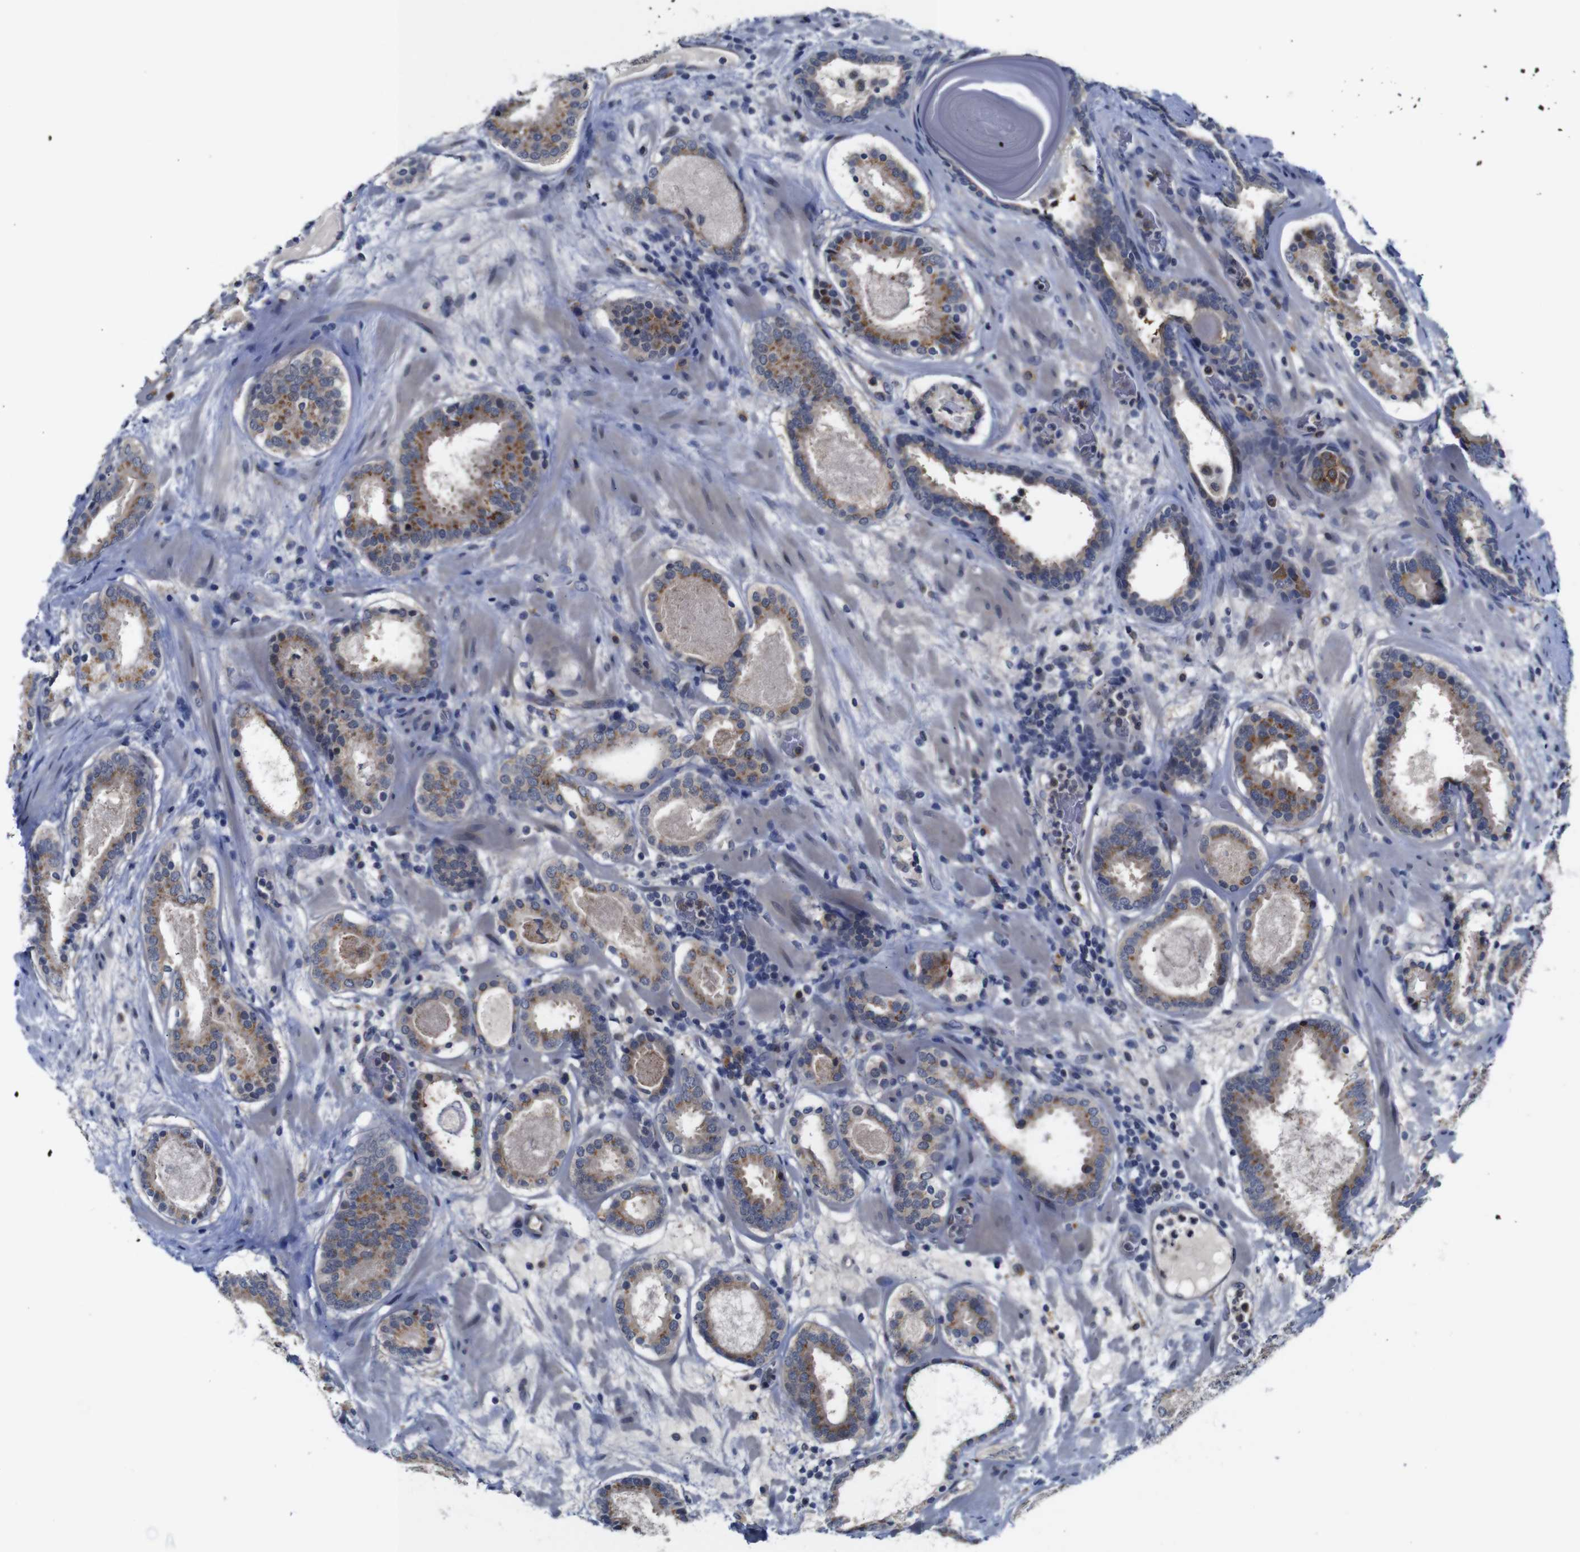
{"staining": {"intensity": "moderate", "quantity": ">75%", "location": "cytoplasmic/membranous"}, "tissue": "prostate cancer", "cell_type": "Tumor cells", "image_type": "cancer", "snomed": [{"axis": "morphology", "description": "Adenocarcinoma, Low grade"}, {"axis": "topography", "description": "Prostate"}], "caption": "Prostate cancer tissue exhibits moderate cytoplasmic/membranous staining in about >75% of tumor cells", "gene": "FURIN", "patient": {"sex": "male", "age": 69}}